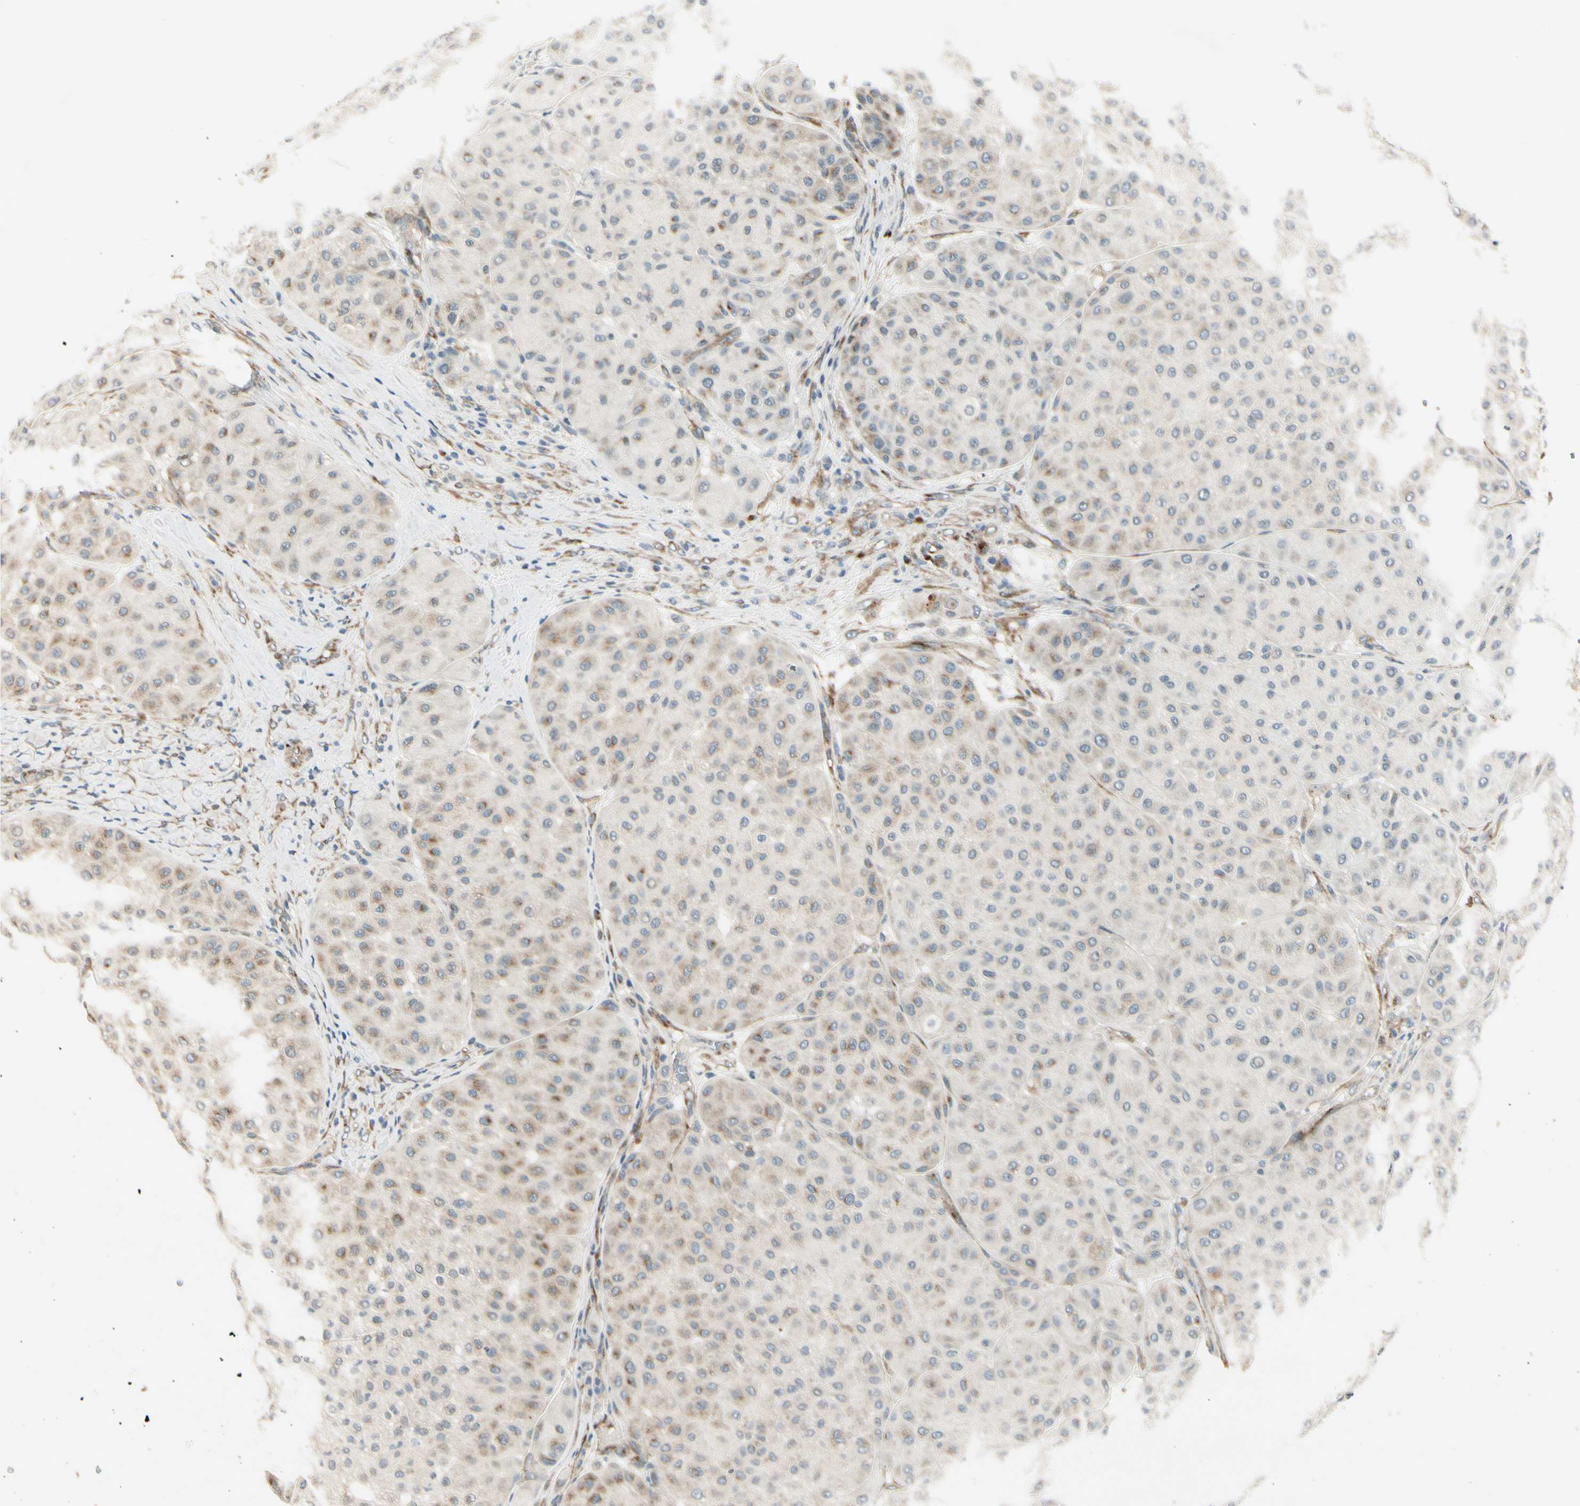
{"staining": {"intensity": "moderate", "quantity": "<25%", "location": "cytoplasmic/membranous"}, "tissue": "melanoma", "cell_type": "Tumor cells", "image_type": "cancer", "snomed": [{"axis": "morphology", "description": "Normal tissue, NOS"}, {"axis": "morphology", "description": "Malignant melanoma, Metastatic site"}, {"axis": "topography", "description": "Skin"}], "caption": "Melanoma was stained to show a protein in brown. There is low levels of moderate cytoplasmic/membranous staining in approximately <25% of tumor cells.", "gene": "MANSC1", "patient": {"sex": "male", "age": 41}}